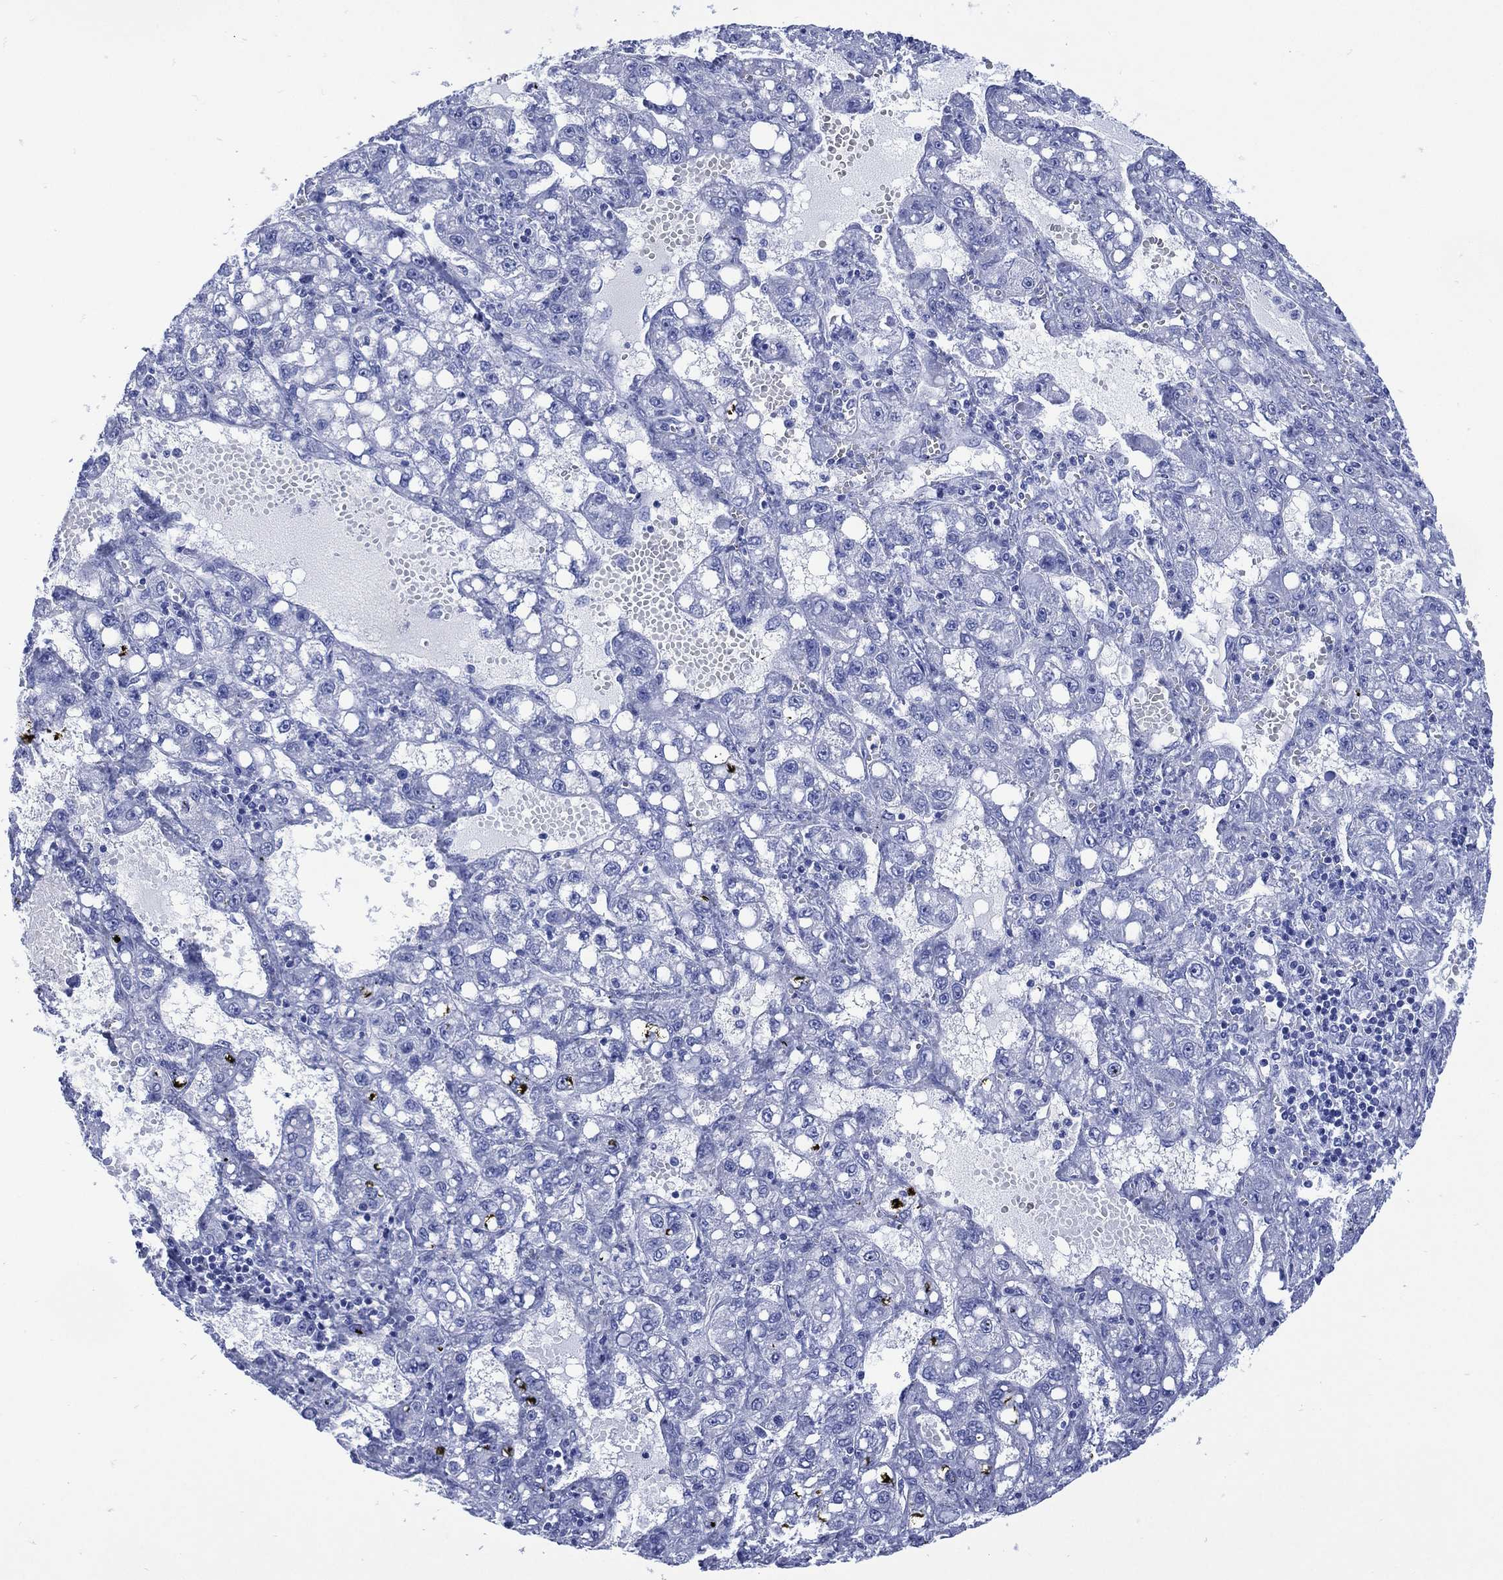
{"staining": {"intensity": "negative", "quantity": "none", "location": "none"}, "tissue": "liver cancer", "cell_type": "Tumor cells", "image_type": "cancer", "snomed": [{"axis": "morphology", "description": "Carcinoma, Hepatocellular, NOS"}, {"axis": "topography", "description": "Liver"}], "caption": "DAB immunohistochemical staining of liver cancer (hepatocellular carcinoma) displays no significant positivity in tumor cells.", "gene": "SHCBP1L", "patient": {"sex": "female", "age": 65}}